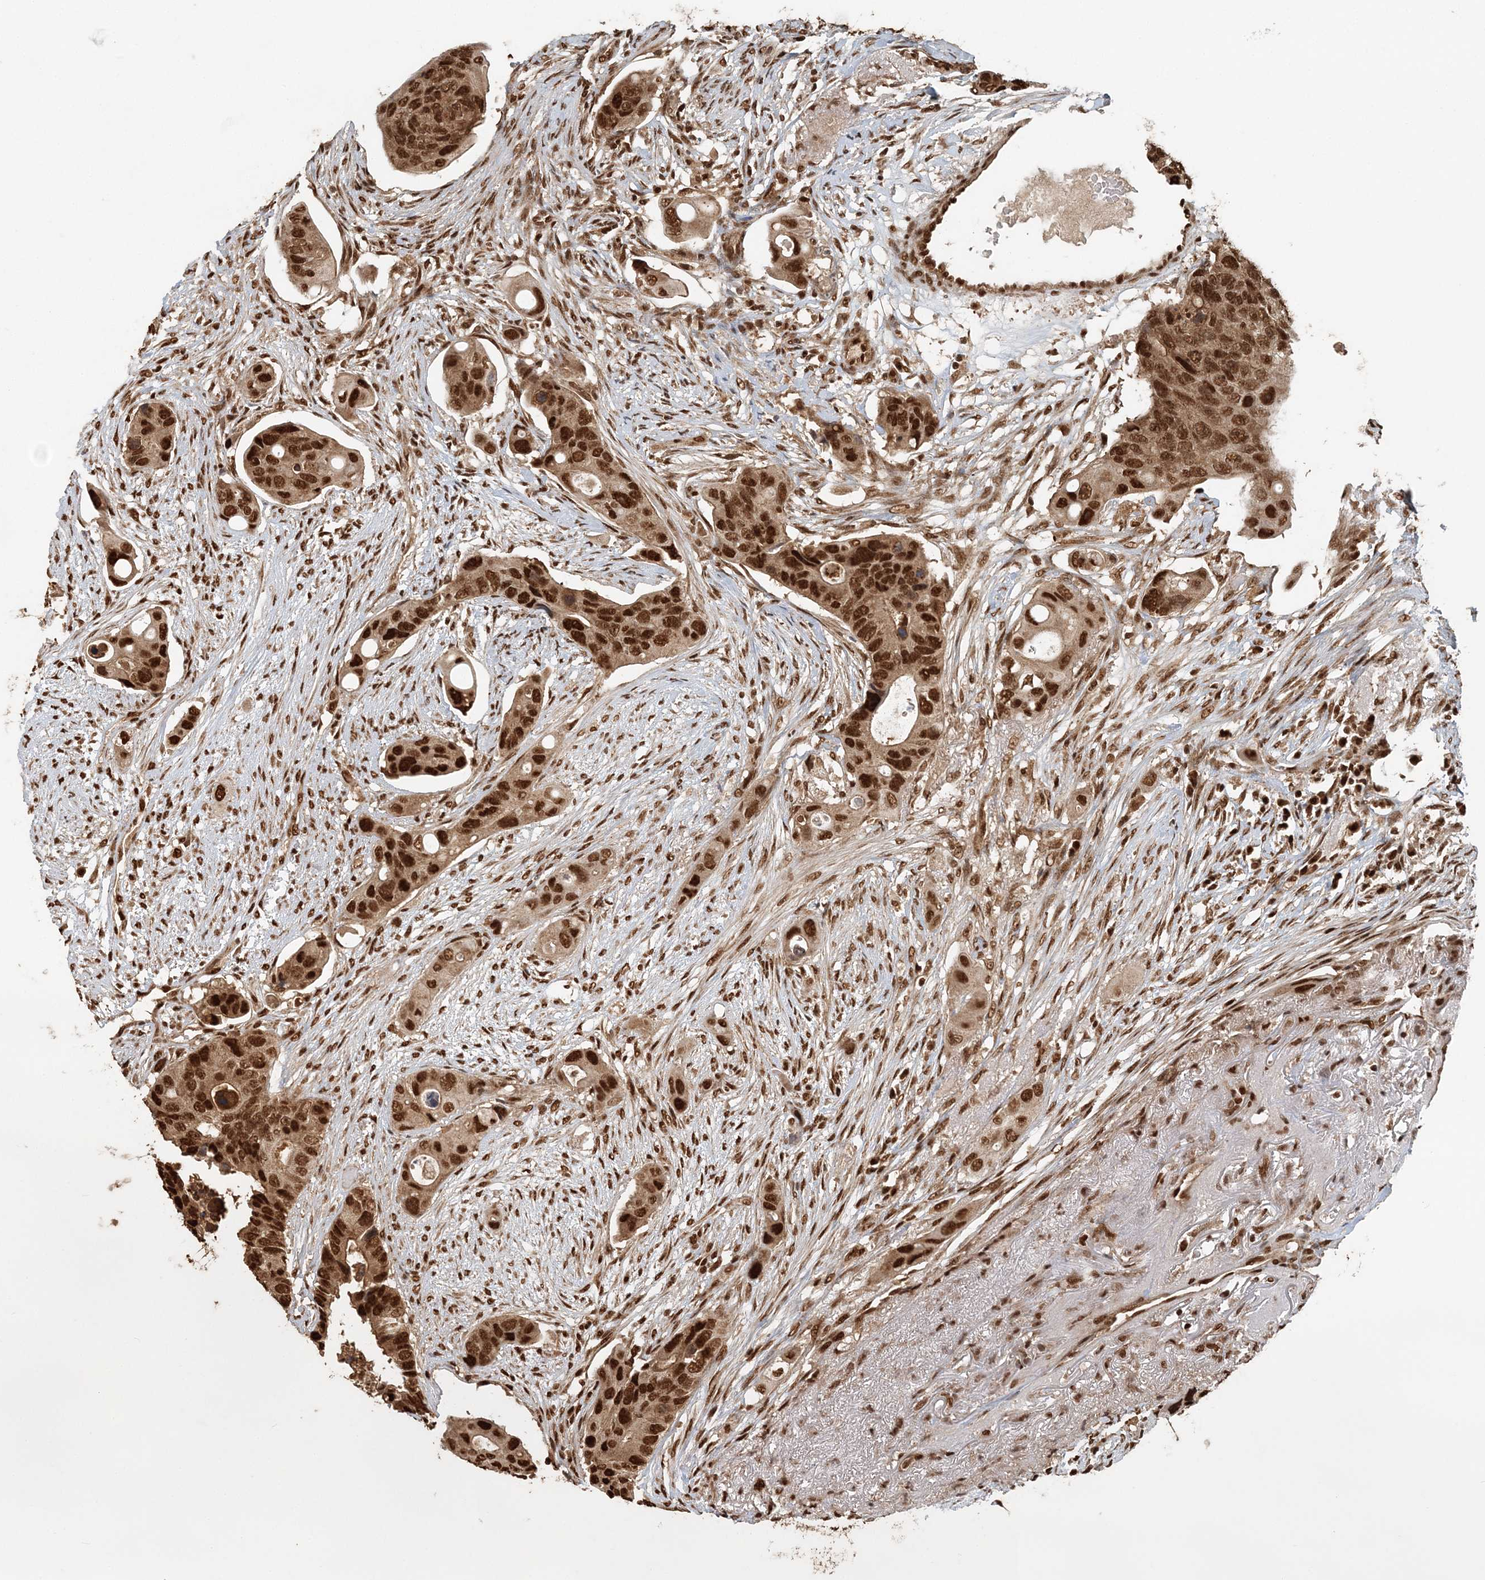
{"staining": {"intensity": "strong", "quantity": ">75%", "location": "nuclear"}, "tissue": "colorectal cancer", "cell_type": "Tumor cells", "image_type": "cancer", "snomed": [{"axis": "morphology", "description": "Adenocarcinoma, NOS"}, {"axis": "topography", "description": "Colon"}], "caption": "Brown immunohistochemical staining in human adenocarcinoma (colorectal) displays strong nuclear positivity in about >75% of tumor cells. Immunohistochemistry stains the protein of interest in brown and the nuclei are stained blue.", "gene": "ARHGAP35", "patient": {"sex": "female", "age": 57}}